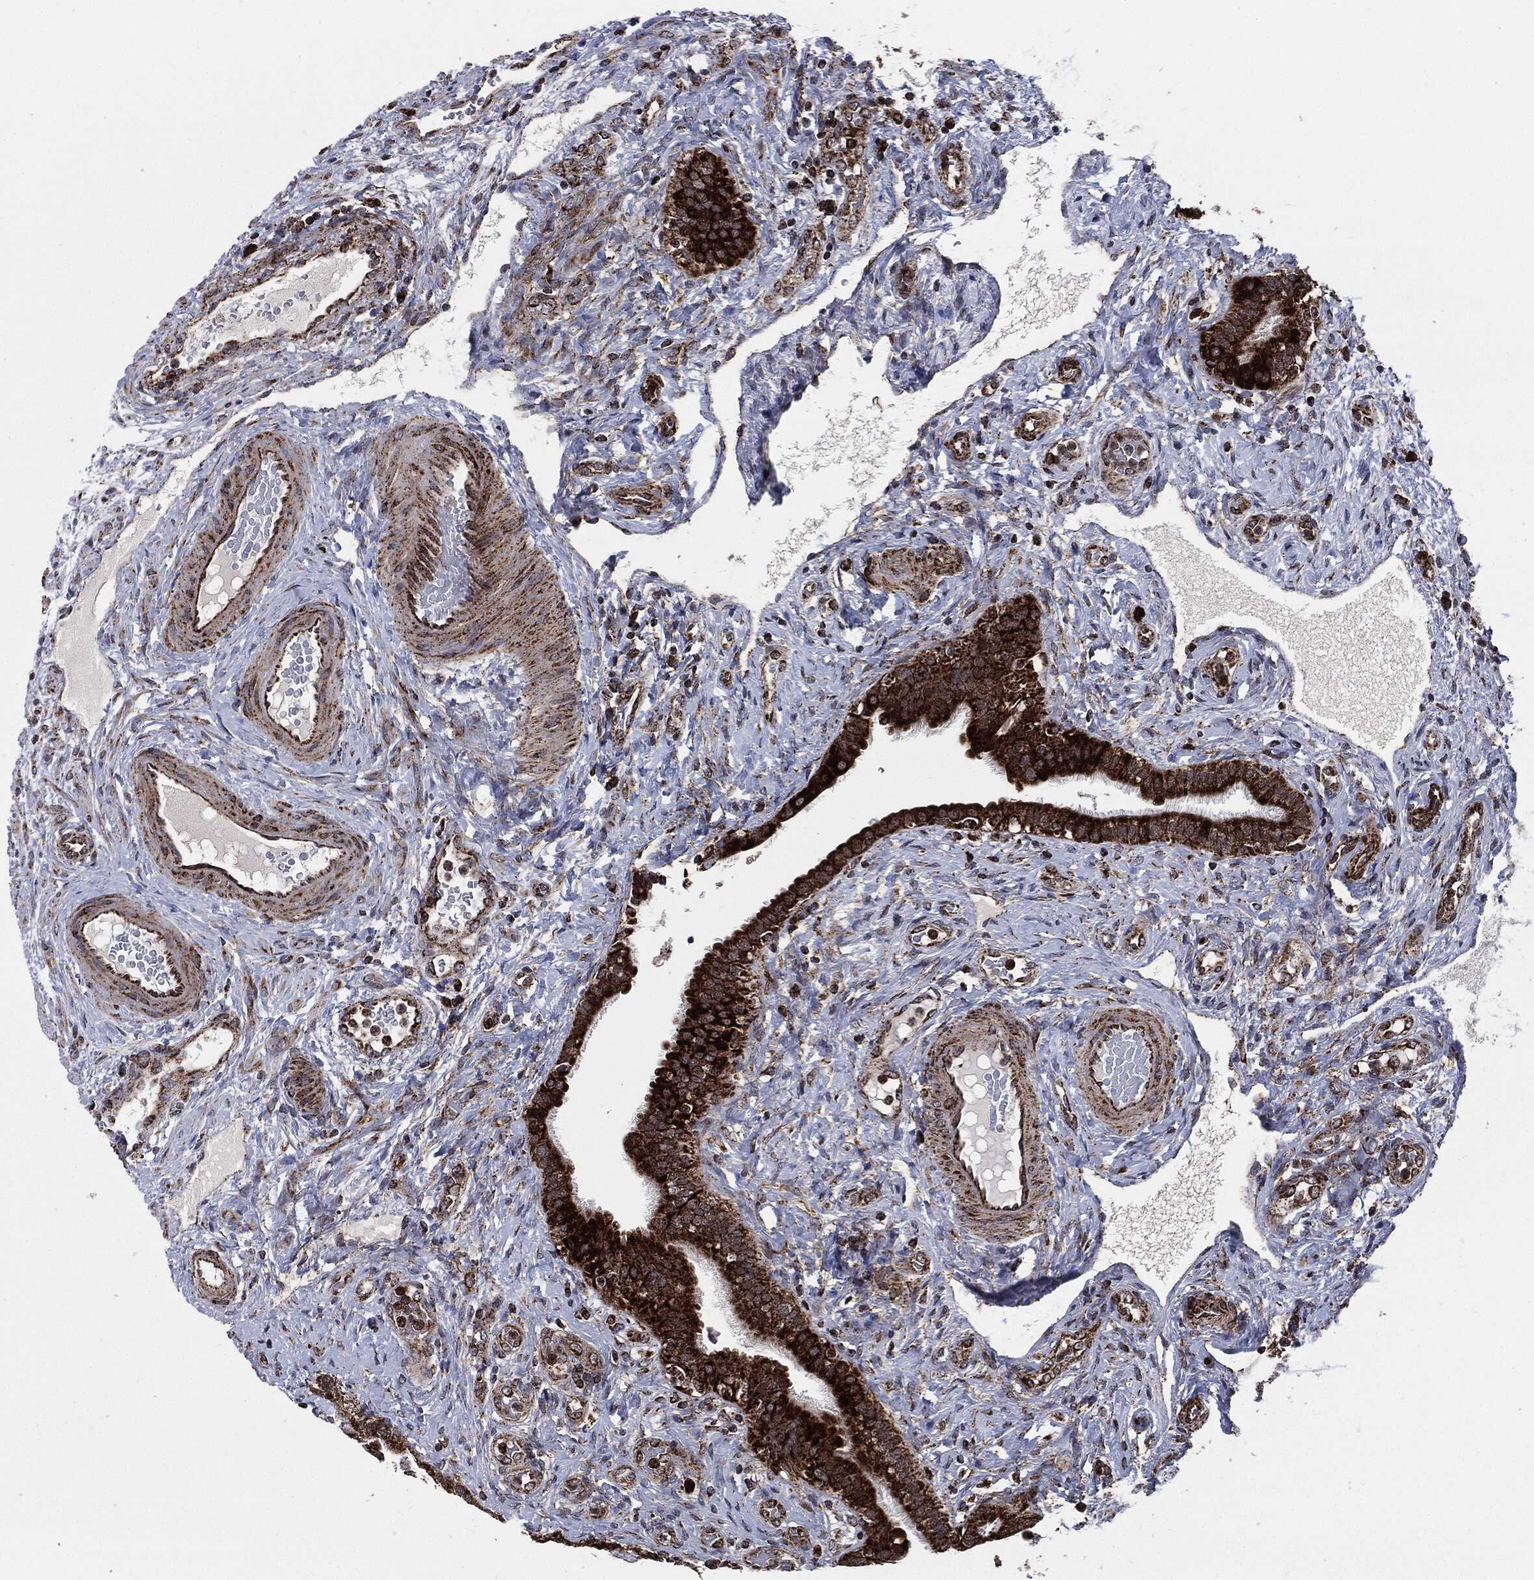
{"staining": {"intensity": "strong", "quantity": "25%-75%", "location": "cytoplasmic/membranous"}, "tissue": "fallopian tube", "cell_type": "Glandular cells", "image_type": "normal", "snomed": [{"axis": "morphology", "description": "Normal tissue, NOS"}, {"axis": "topography", "description": "Fallopian tube"}], "caption": "This is a micrograph of immunohistochemistry staining of normal fallopian tube, which shows strong expression in the cytoplasmic/membranous of glandular cells.", "gene": "FH", "patient": {"sex": "female", "age": 41}}